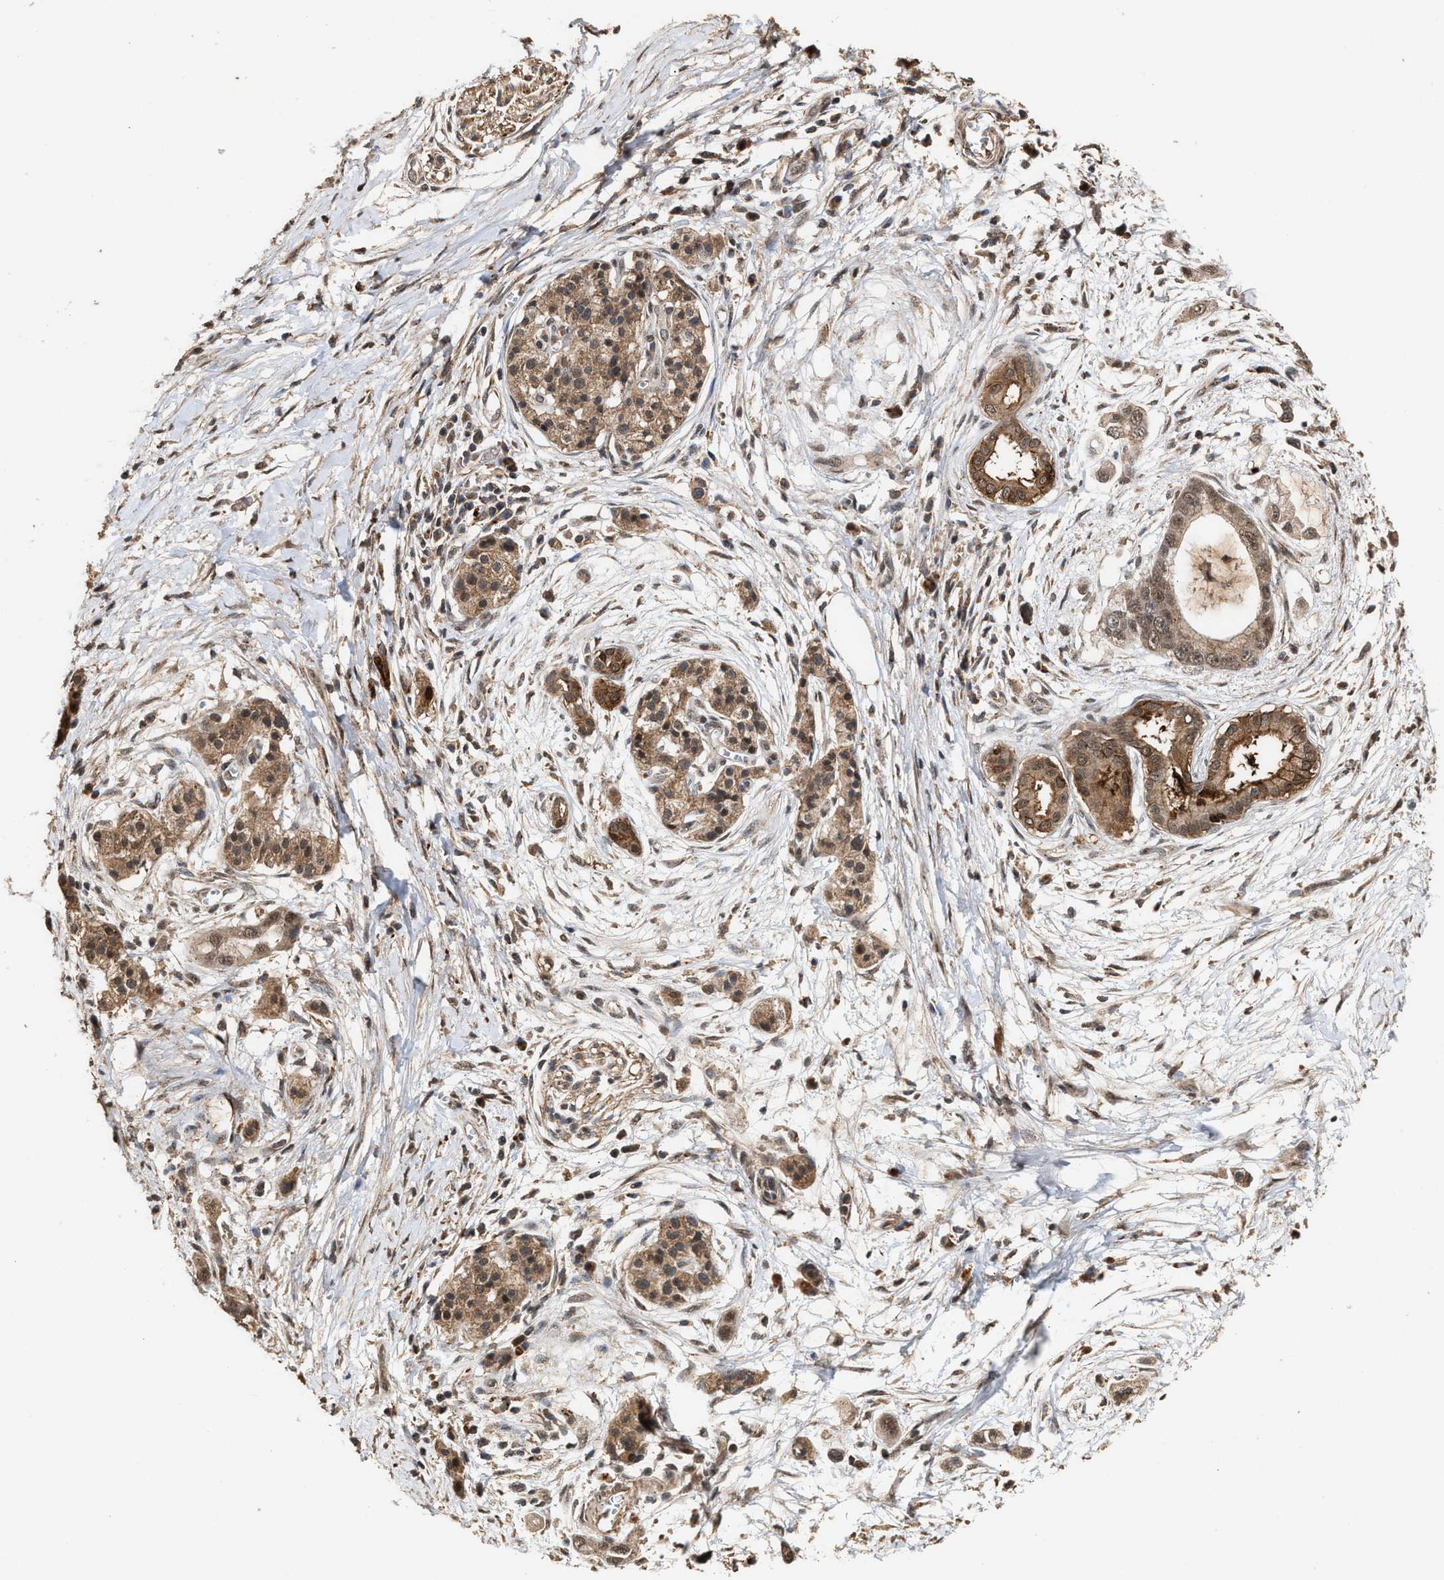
{"staining": {"intensity": "moderate", "quantity": ">75%", "location": "cytoplasmic/membranous,nuclear"}, "tissue": "pancreatic cancer", "cell_type": "Tumor cells", "image_type": "cancer", "snomed": [{"axis": "morphology", "description": "Adenocarcinoma, NOS"}, {"axis": "topography", "description": "Pancreas"}], "caption": "Immunohistochemistry (DAB) staining of human adenocarcinoma (pancreatic) exhibits moderate cytoplasmic/membranous and nuclear protein positivity in about >75% of tumor cells.", "gene": "ZNHIT6", "patient": {"sex": "male", "age": 59}}